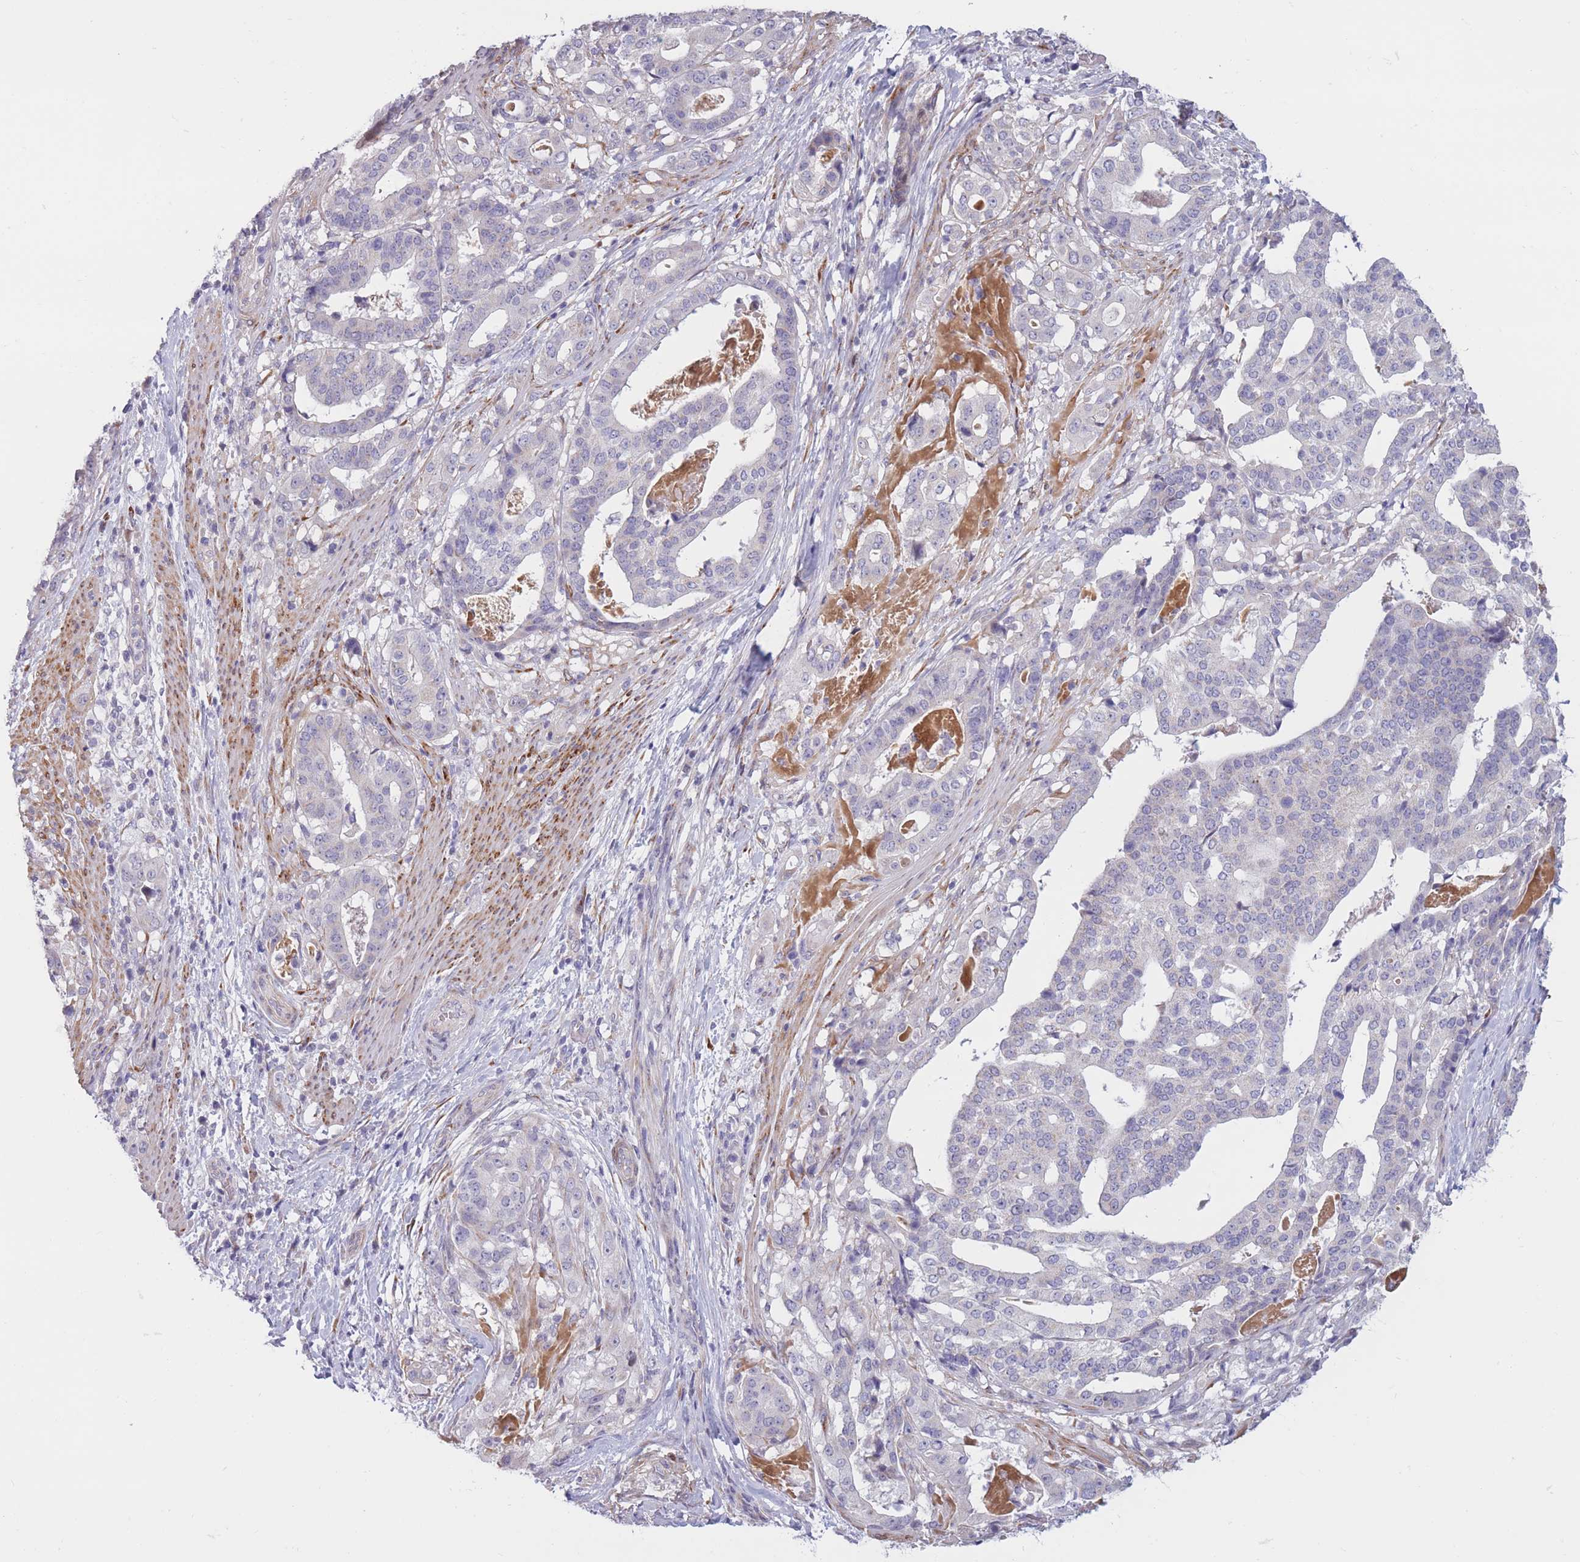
{"staining": {"intensity": "negative", "quantity": "none", "location": "none"}, "tissue": "stomach cancer", "cell_type": "Tumor cells", "image_type": "cancer", "snomed": [{"axis": "morphology", "description": "Adenocarcinoma, NOS"}, {"axis": "topography", "description": "Stomach"}], "caption": "DAB (3,3'-diaminobenzidine) immunohistochemical staining of human stomach adenocarcinoma displays no significant positivity in tumor cells.", "gene": "CCNQ", "patient": {"sex": "male", "age": 48}}